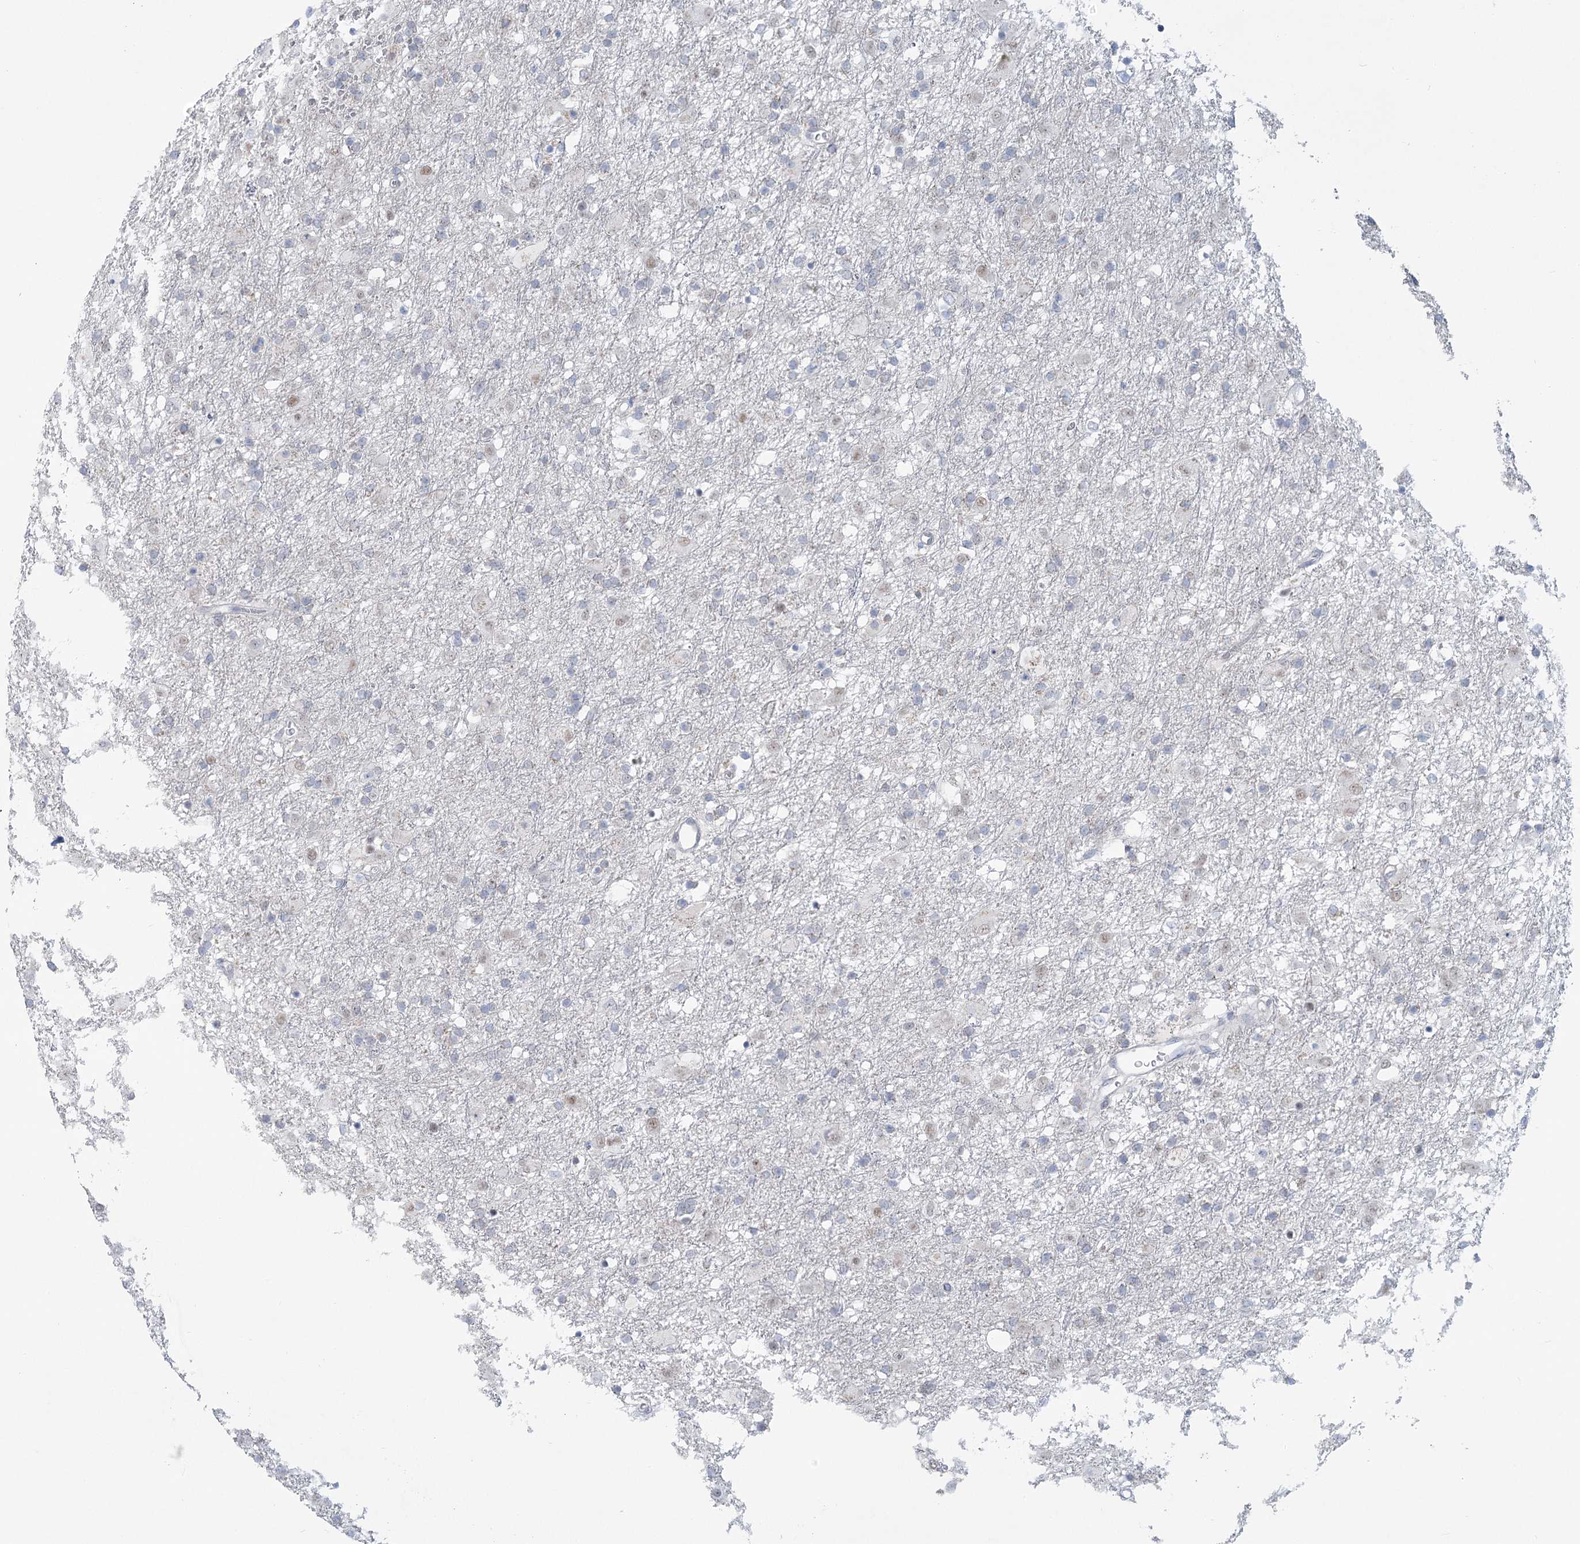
{"staining": {"intensity": "negative", "quantity": "none", "location": "none"}, "tissue": "glioma", "cell_type": "Tumor cells", "image_type": "cancer", "snomed": [{"axis": "morphology", "description": "Glioma, malignant, Low grade"}, {"axis": "topography", "description": "Brain"}], "caption": "Immunohistochemistry (IHC) micrograph of human glioma stained for a protein (brown), which exhibits no staining in tumor cells.", "gene": "MTG1", "patient": {"sex": "male", "age": 65}}